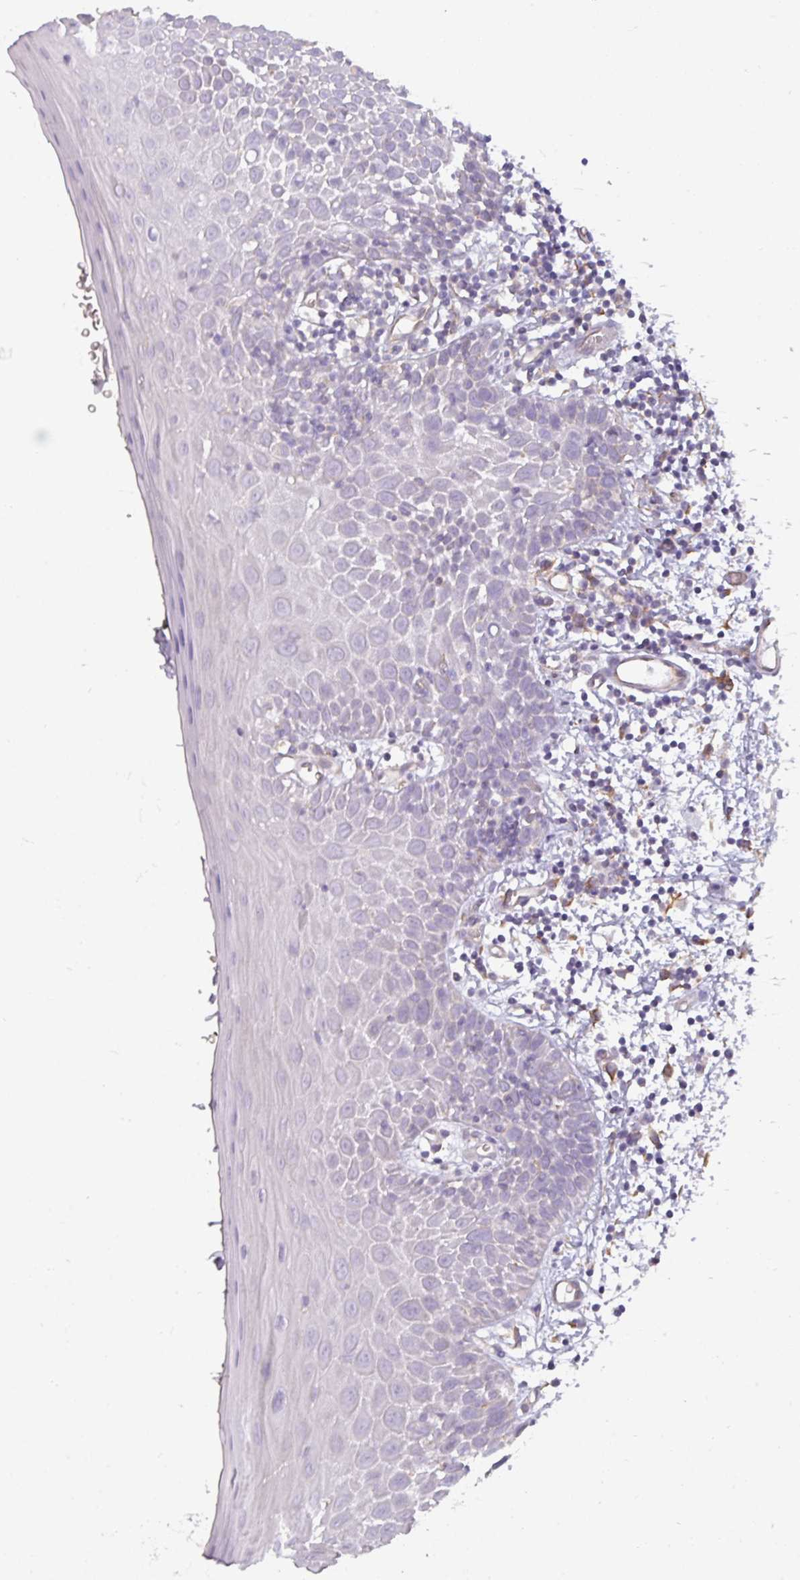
{"staining": {"intensity": "negative", "quantity": "none", "location": "none"}, "tissue": "oral mucosa", "cell_type": "Squamous epithelial cells", "image_type": "normal", "snomed": [{"axis": "morphology", "description": "Normal tissue, NOS"}, {"axis": "morphology", "description": "Squamous cell carcinoma, NOS"}, {"axis": "topography", "description": "Oral tissue"}, {"axis": "topography", "description": "Tounge, NOS"}, {"axis": "topography", "description": "Head-Neck"}], "caption": "The histopathology image shows no staining of squamous epithelial cells in unremarkable oral mucosa. (DAB (3,3'-diaminobenzidine) immunohistochemistry (IHC), high magnification).", "gene": "BUD23", "patient": {"sex": "male", "age": 76}}